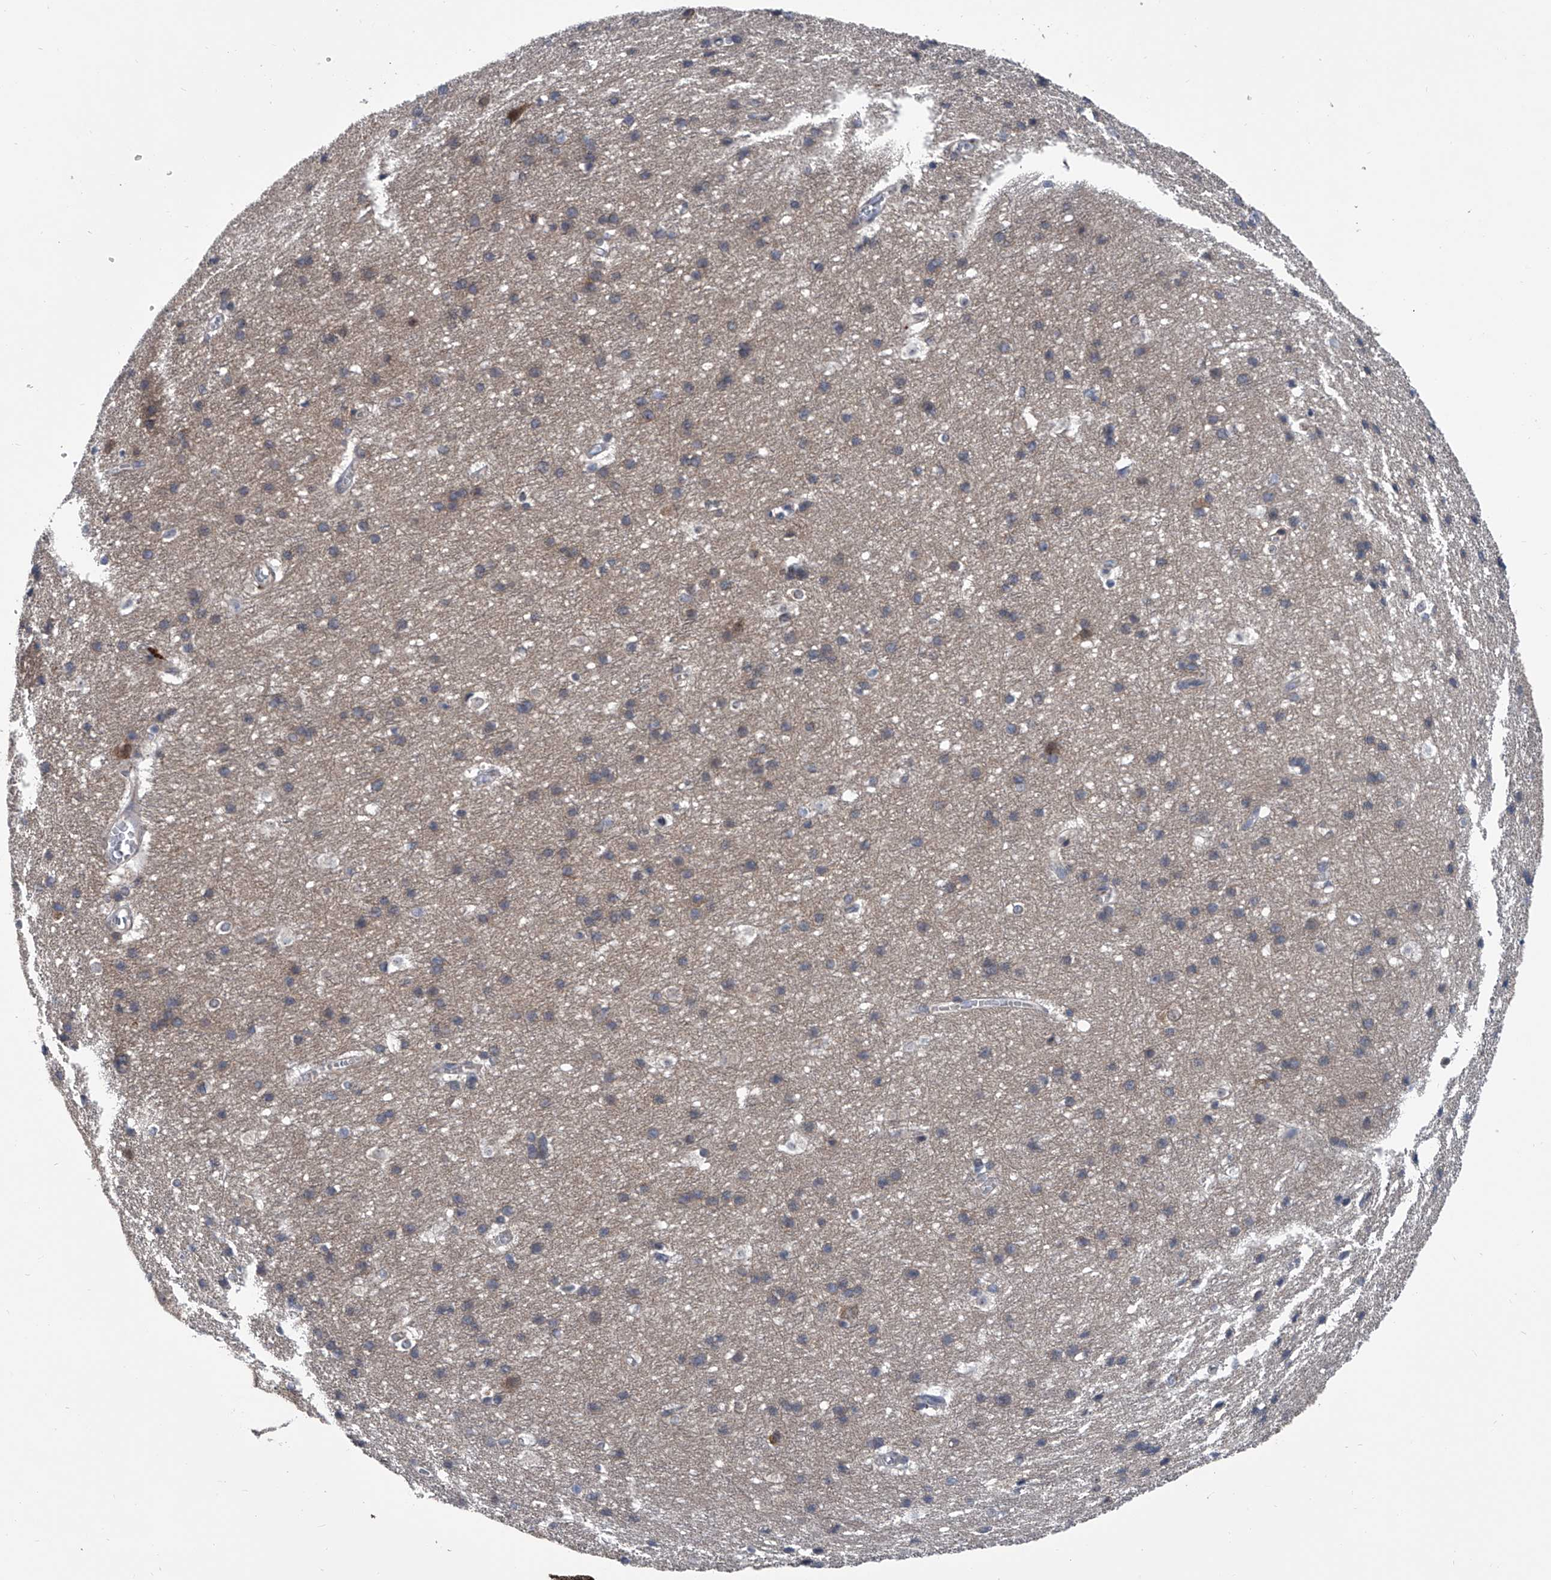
{"staining": {"intensity": "negative", "quantity": "none", "location": "none"}, "tissue": "cerebral cortex", "cell_type": "Endothelial cells", "image_type": "normal", "snomed": [{"axis": "morphology", "description": "Normal tissue, NOS"}, {"axis": "topography", "description": "Cerebral cortex"}], "caption": "Cerebral cortex stained for a protein using immunohistochemistry (IHC) displays no positivity endothelial cells.", "gene": "PPP2R5D", "patient": {"sex": "male", "age": 54}}